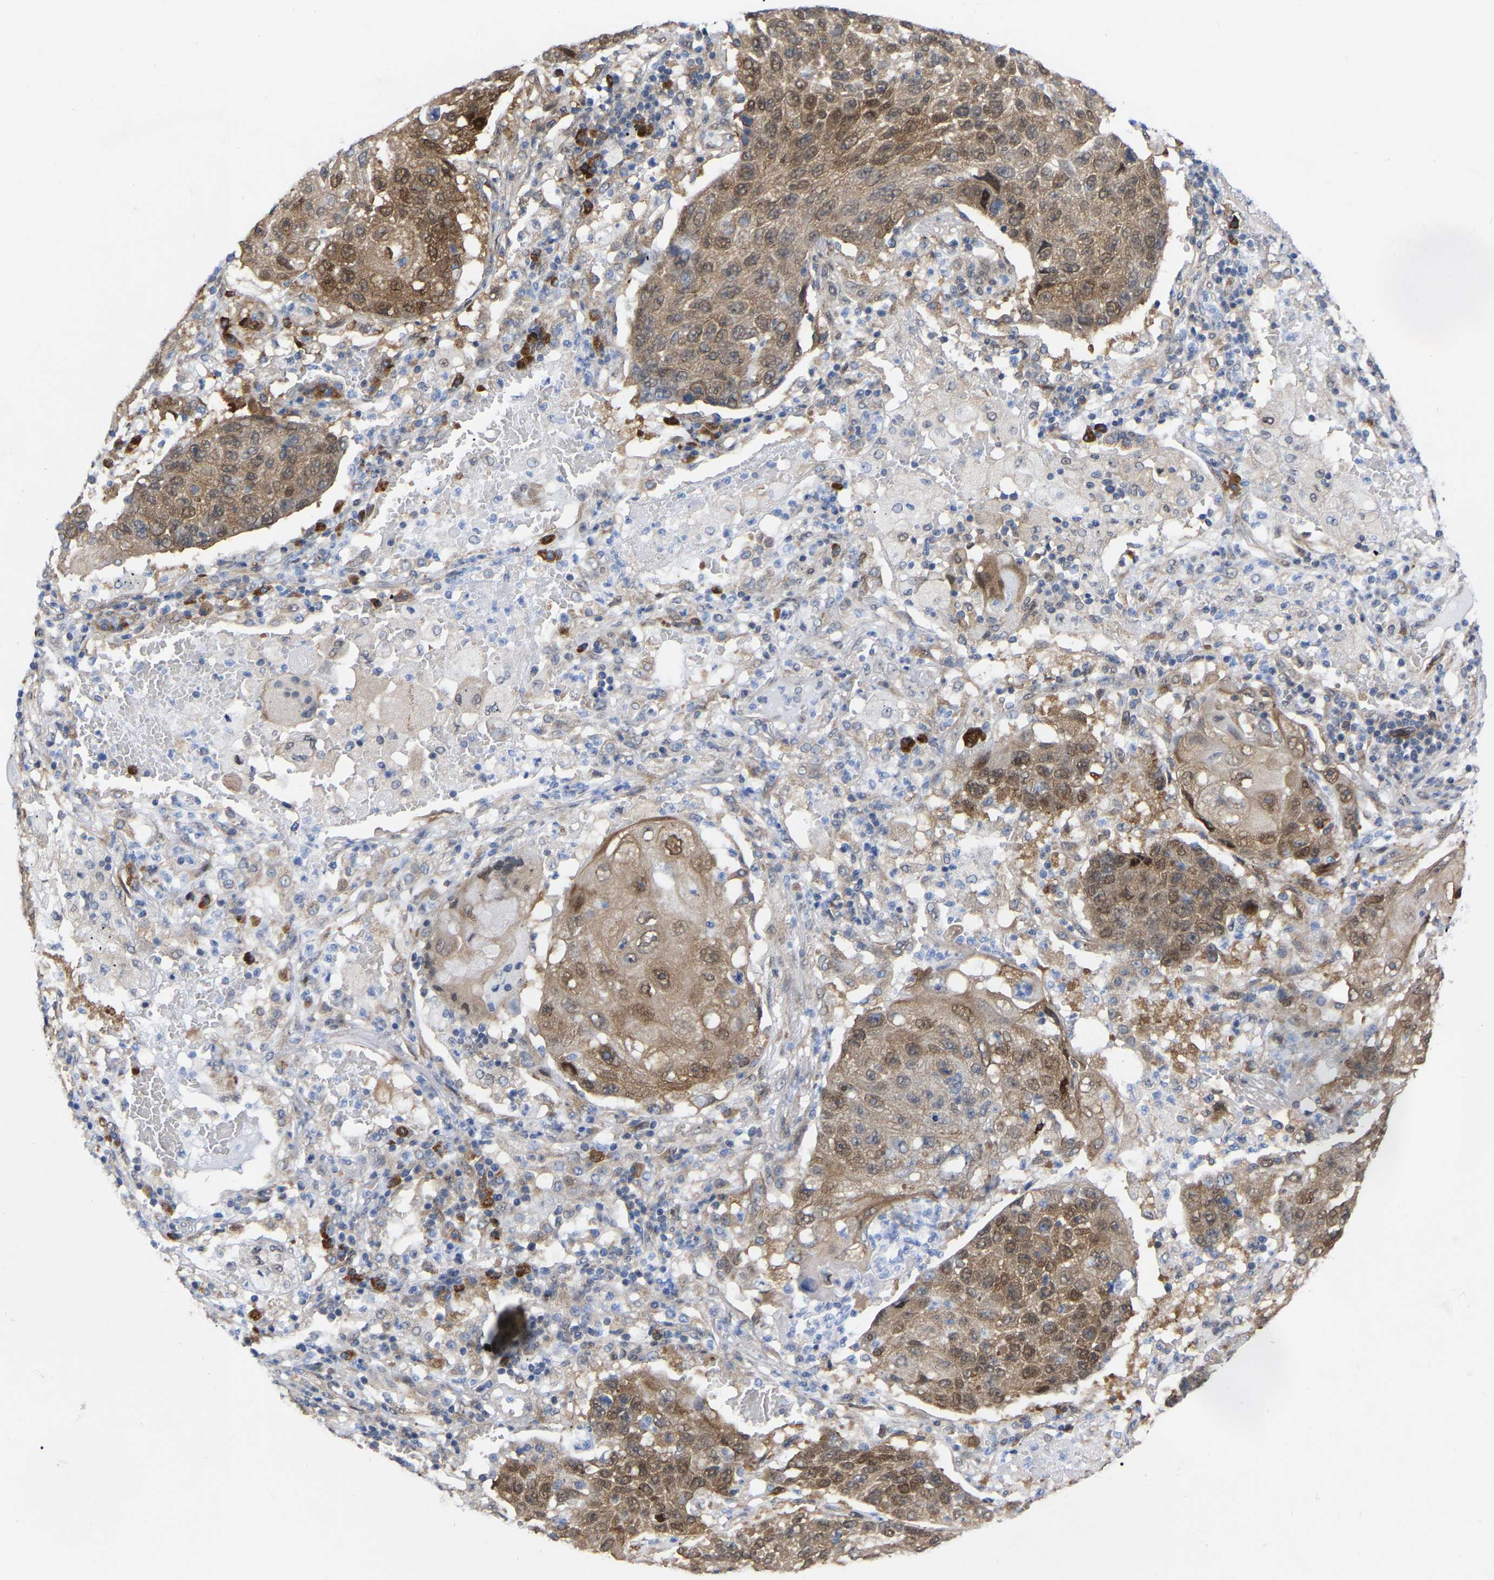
{"staining": {"intensity": "moderate", "quantity": ">75%", "location": "cytoplasmic/membranous,nuclear"}, "tissue": "lung cancer", "cell_type": "Tumor cells", "image_type": "cancer", "snomed": [{"axis": "morphology", "description": "Squamous cell carcinoma, NOS"}, {"axis": "topography", "description": "Lung"}], "caption": "Squamous cell carcinoma (lung) stained for a protein (brown) shows moderate cytoplasmic/membranous and nuclear positive positivity in about >75% of tumor cells.", "gene": "UBE4B", "patient": {"sex": "male", "age": 61}}